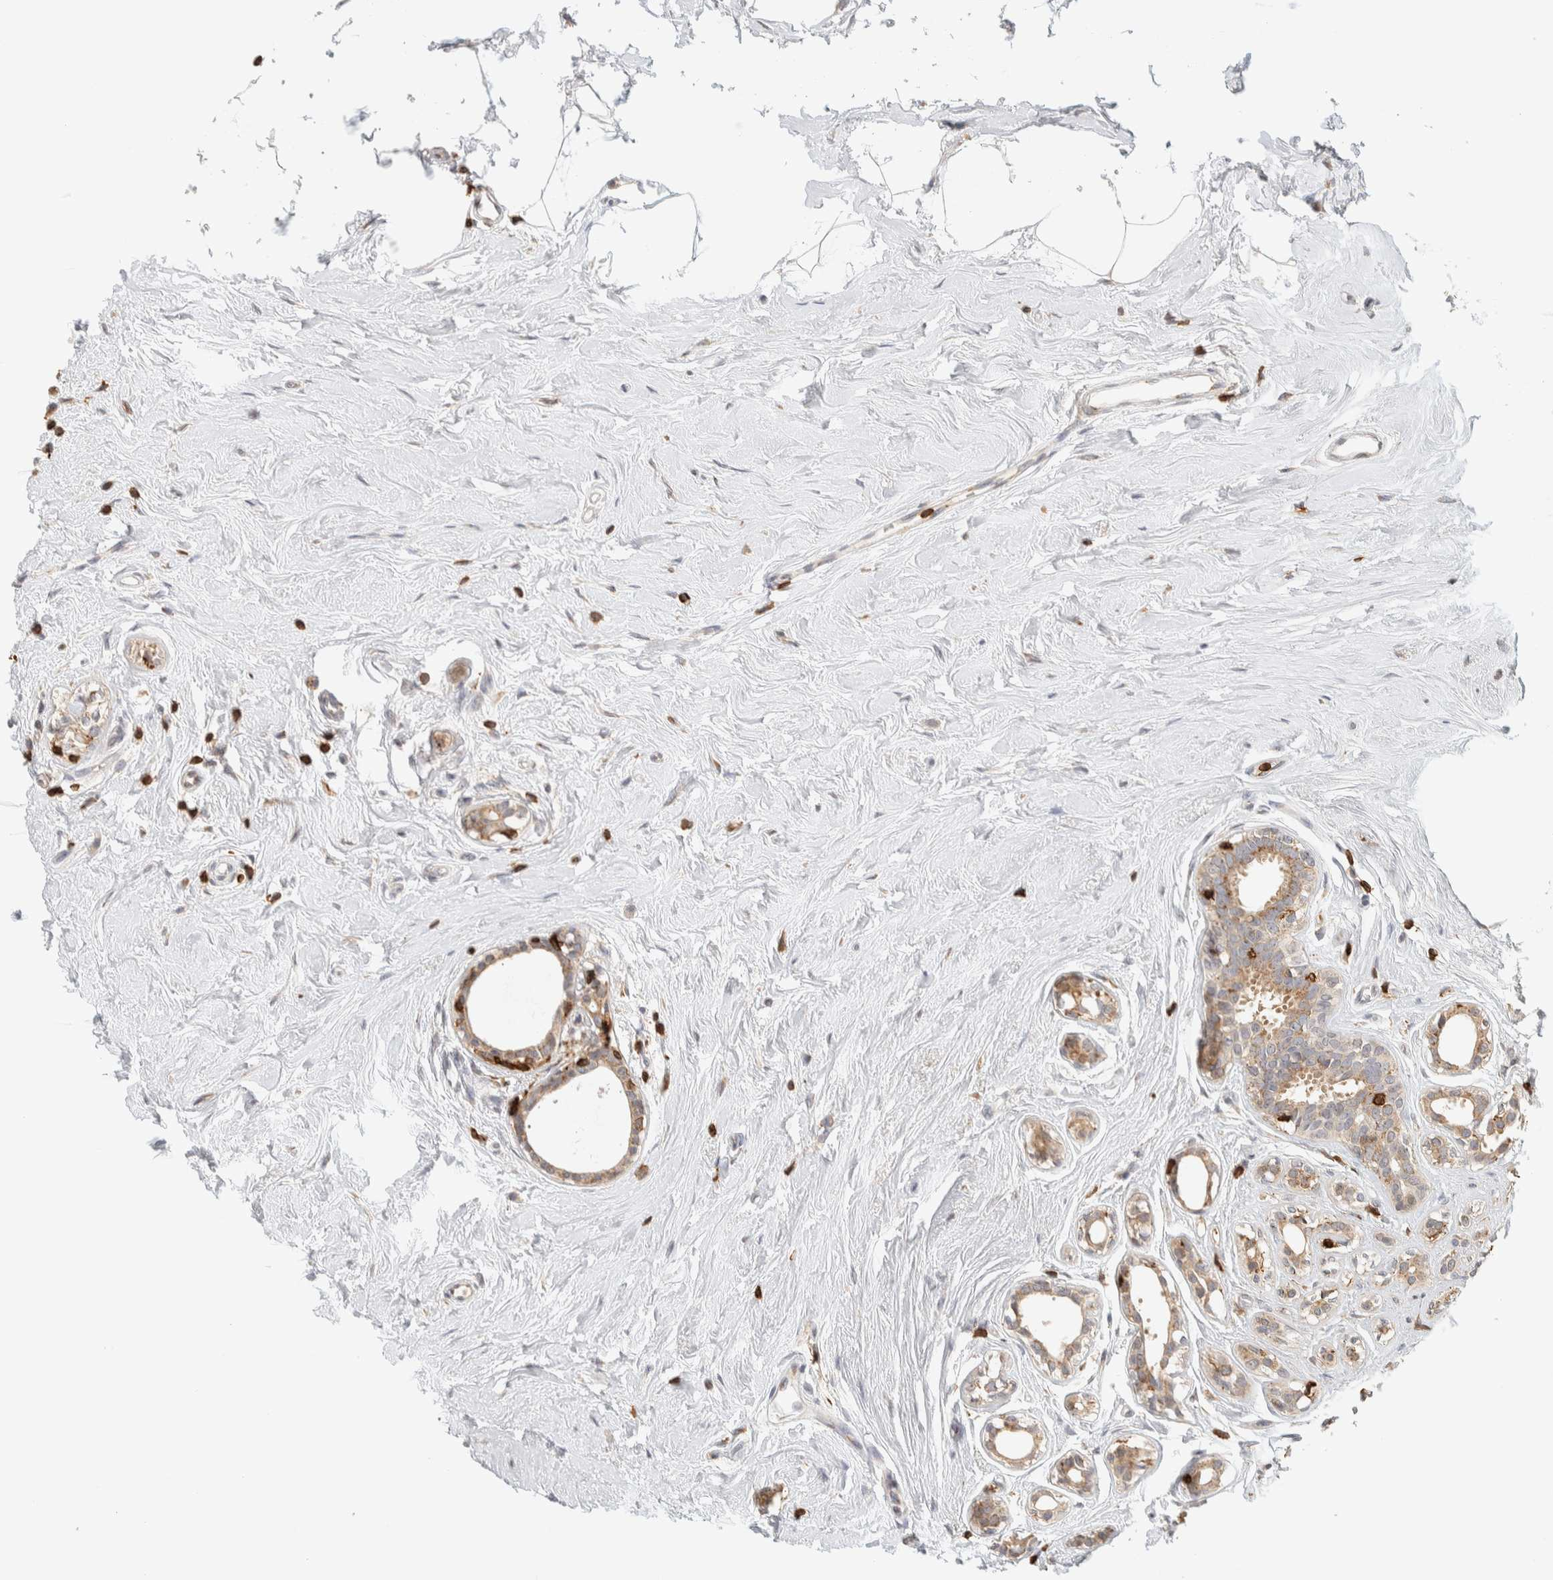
{"staining": {"intensity": "weak", "quantity": ">75%", "location": "cytoplasmic/membranous"}, "tissue": "breast cancer", "cell_type": "Tumor cells", "image_type": "cancer", "snomed": [{"axis": "morphology", "description": "Duct carcinoma"}, {"axis": "topography", "description": "Breast"}], "caption": "Breast cancer stained with IHC displays weak cytoplasmic/membranous staining in approximately >75% of tumor cells.", "gene": "RUNDC1", "patient": {"sex": "female", "age": 55}}